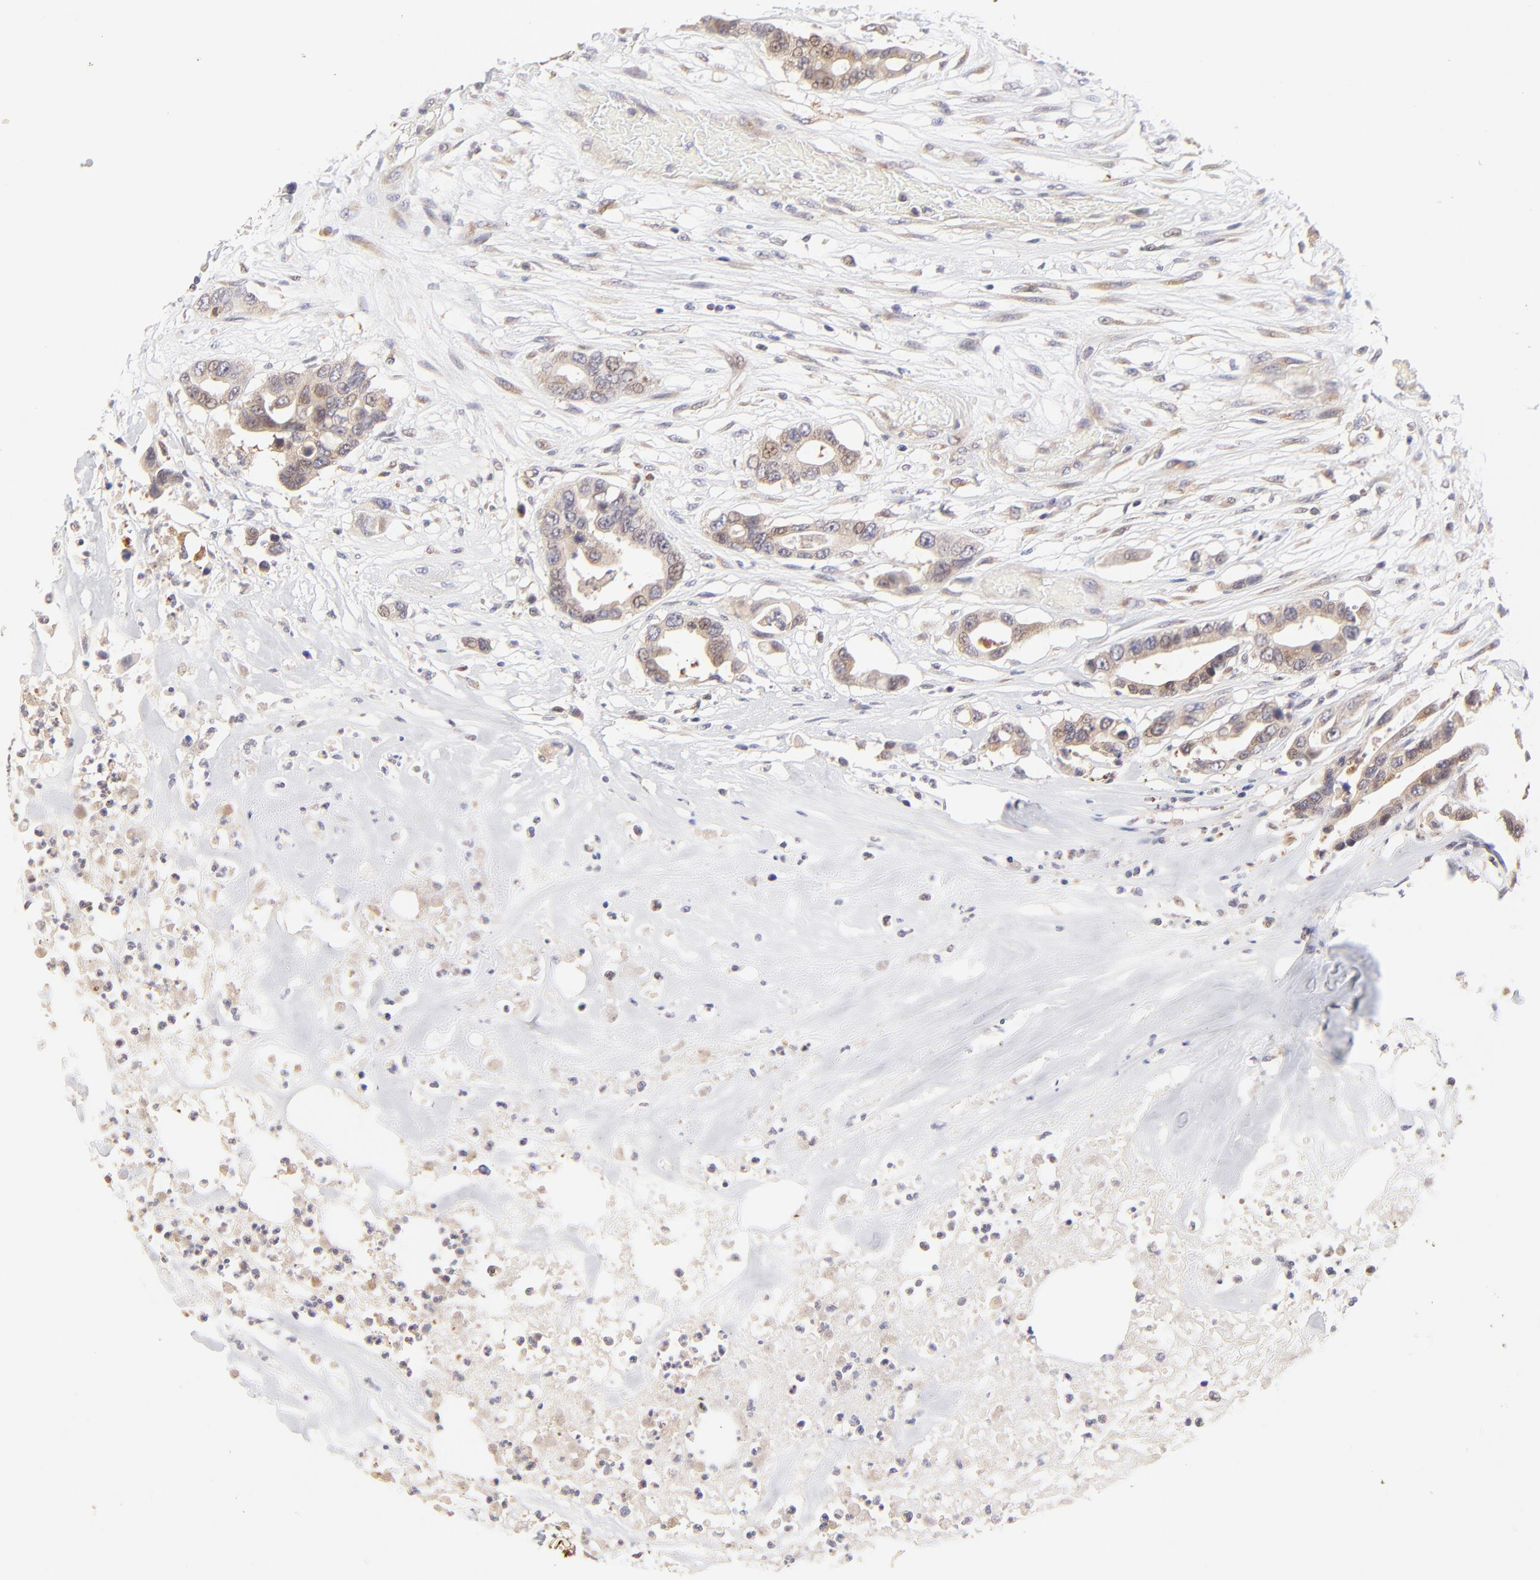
{"staining": {"intensity": "weak", "quantity": ">75%", "location": "cytoplasmic/membranous"}, "tissue": "colorectal cancer", "cell_type": "Tumor cells", "image_type": "cancer", "snomed": [{"axis": "morphology", "description": "Adenocarcinoma, NOS"}, {"axis": "topography", "description": "Colon"}], "caption": "The micrograph demonstrates immunohistochemical staining of adenocarcinoma (colorectal). There is weak cytoplasmic/membranous expression is present in about >75% of tumor cells. (DAB IHC with brightfield microscopy, high magnification).", "gene": "TNRC6B", "patient": {"sex": "female", "age": 70}}